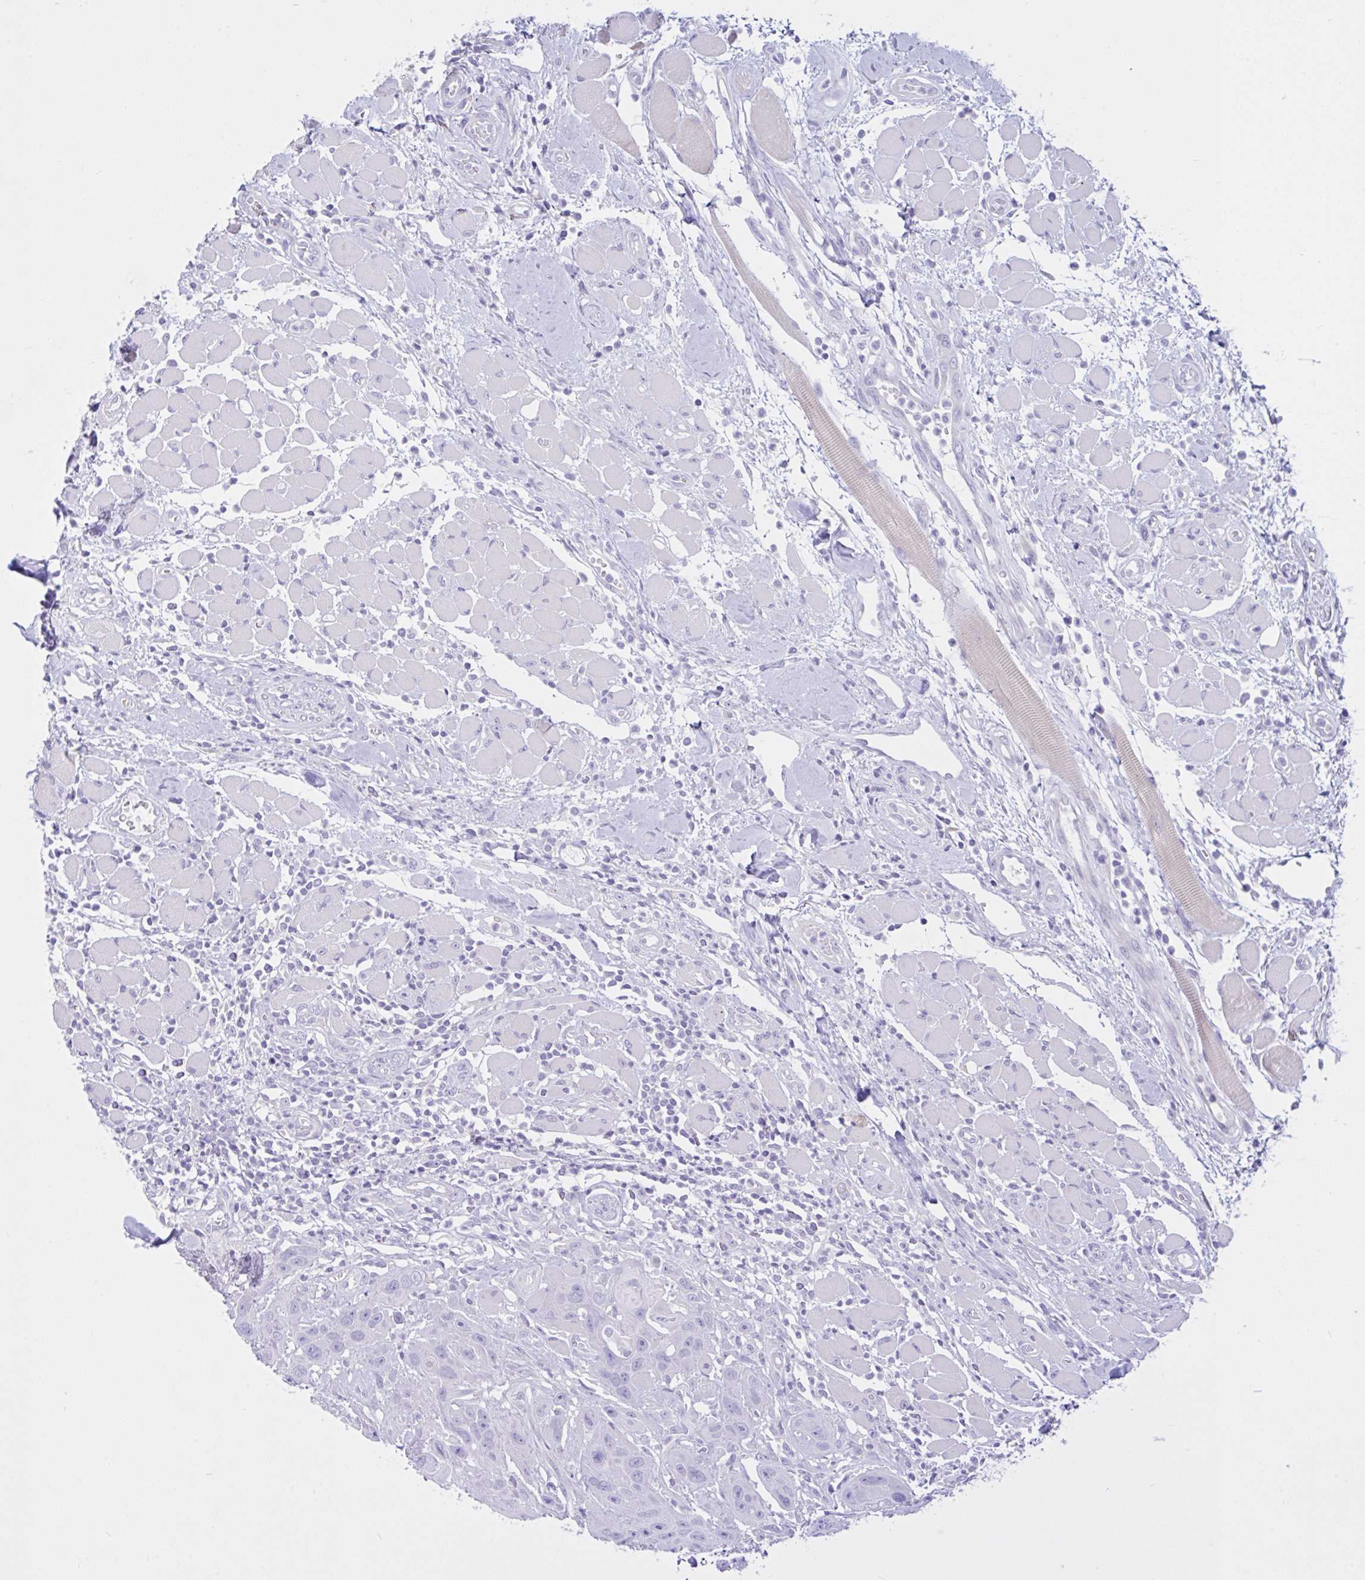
{"staining": {"intensity": "negative", "quantity": "none", "location": "none"}, "tissue": "head and neck cancer", "cell_type": "Tumor cells", "image_type": "cancer", "snomed": [{"axis": "morphology", "description": "Squamous cell carcinoma, NOS"}, {"axis": "topography", "description": "Head-Neck"}], "caption": "Immunohistochemistry (IHC) photomicrograph of neoplastic tissue: human squamous cell carcinoma (head and neck) stained with DAB shows no significant protein positivity in tumor cells.", "gene": "CYP19A1", "patient": {"sex": "female", "age": 59}}